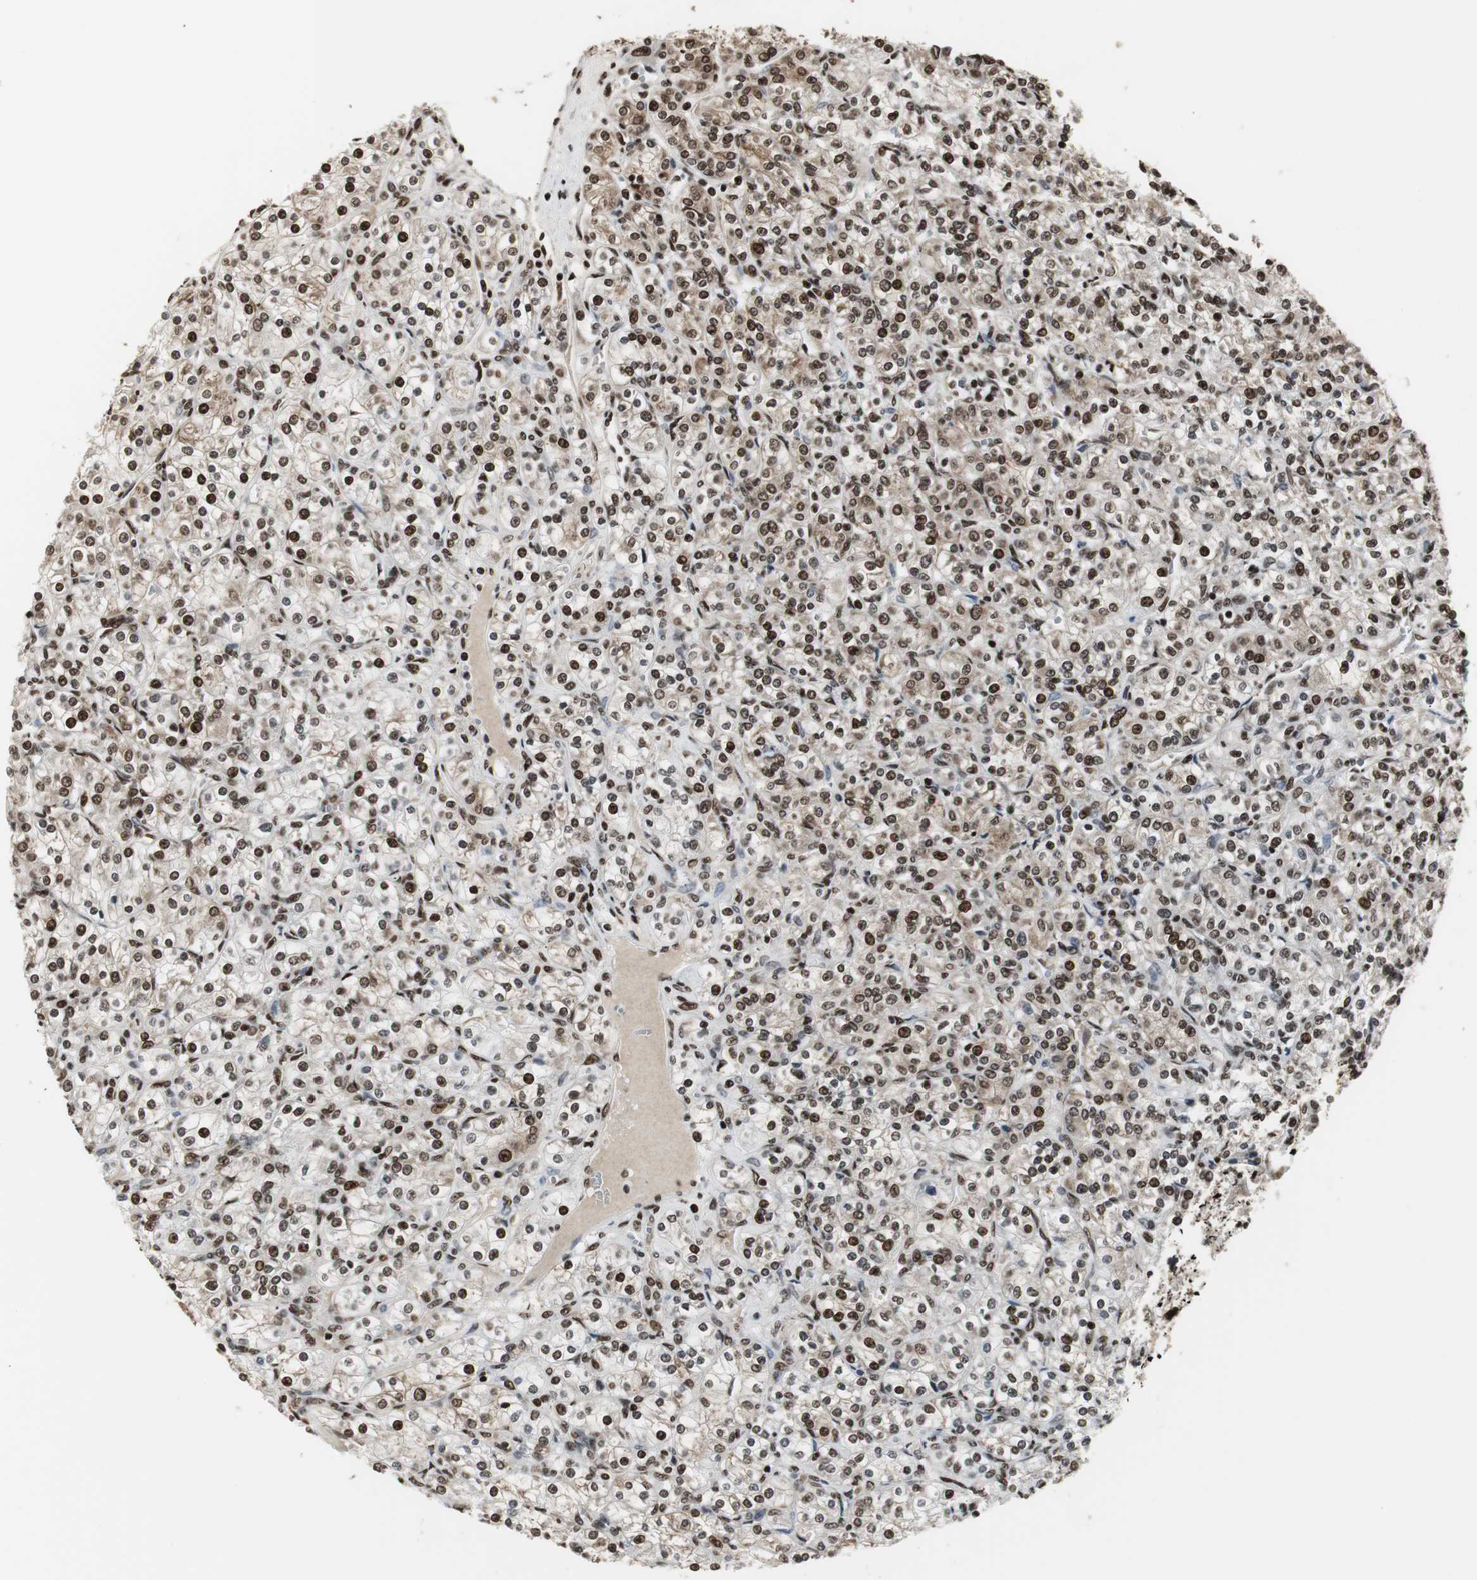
{"staining": {"intensity": "strong", "quantity": ">75%", "location": "cytoplasmic/membranous,nuclear"}, "tissue": "renal cancer", "cell_type": "Tumor cells", "image_type": "cancer", "snomed": [{"axis": "morphology", "description": "Adenocarcinoma, NOS"}, {"axis": "topography", "description": "Kidney"}], "caption": "High-magnification brightfield microscopy of adenocarcinoma (renal) stained with DAB (3,3'-diaminobenzidine) (brown) and counterstained with hematoxylin (blue). tumor cells exhibit strong cytoplasmic/membranous and nuclear staining is identified in approximately>75% of cells.", "gene": "PARN", "patient": {"sex": "male", "age": 77}}